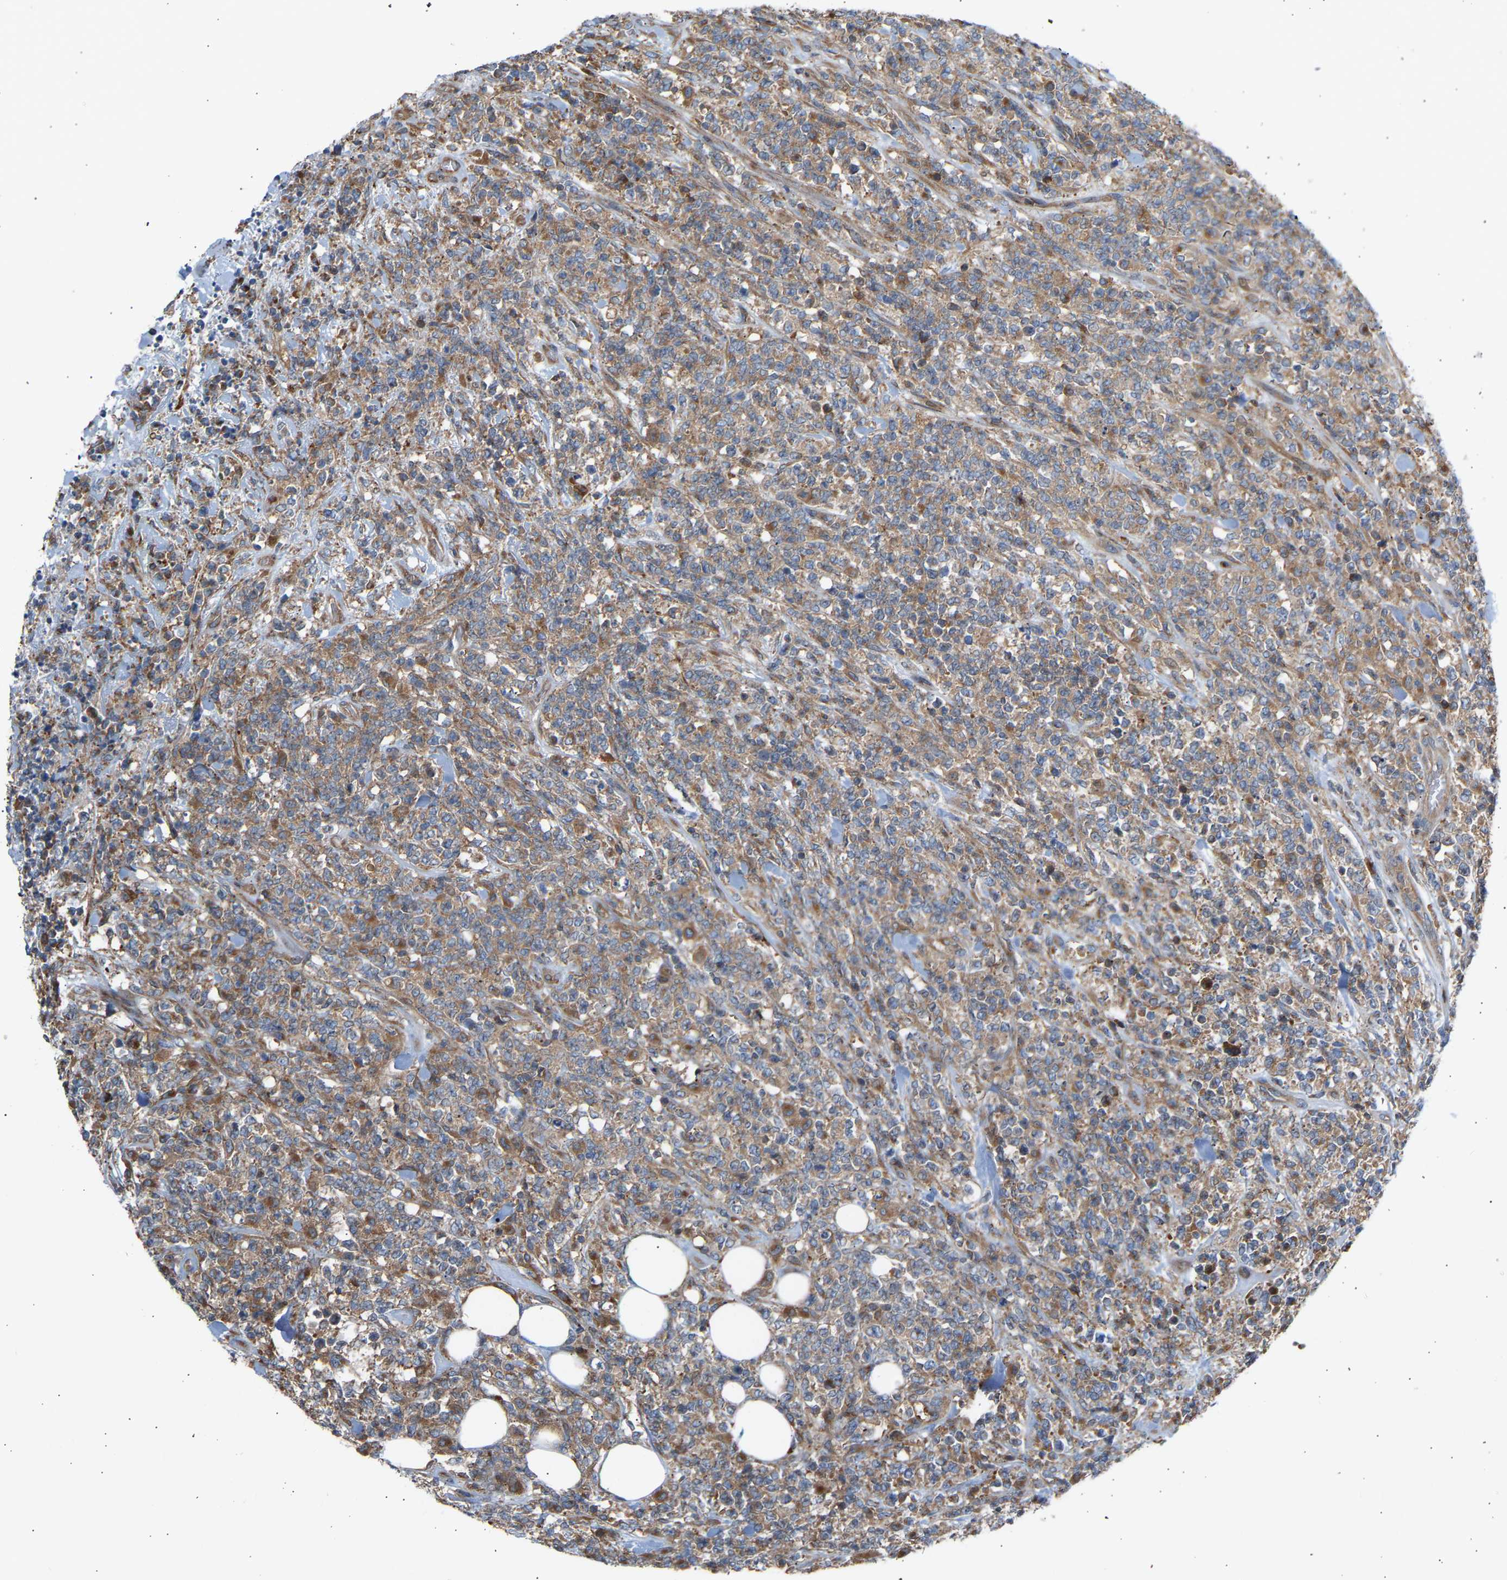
{"staining": {"intensity": "moderate", "quantity": "25%-75%", "location": "cytoplasmic/membranous"}, "tissue": "lymphoma", "cell_type": "Tumor cells", "image_type": "cancer", "snomed": [{"axis": "morphology", "description": "Malignant lymphoma, non-Hodgkin's type, High grade"}, {"axis": "topography", "description": "Soft tissue"}], "caption": "High-power microscopy captured an immunohistochemistry image of high-grade malignant lymphoma, non-Hodgkin's type, revealing moderate cytoplasmic/membranous positivity in approximately 25%-75% of tumor cells.", "gene": "GCN1", "patient": {"sex": "male", "age": 18}}